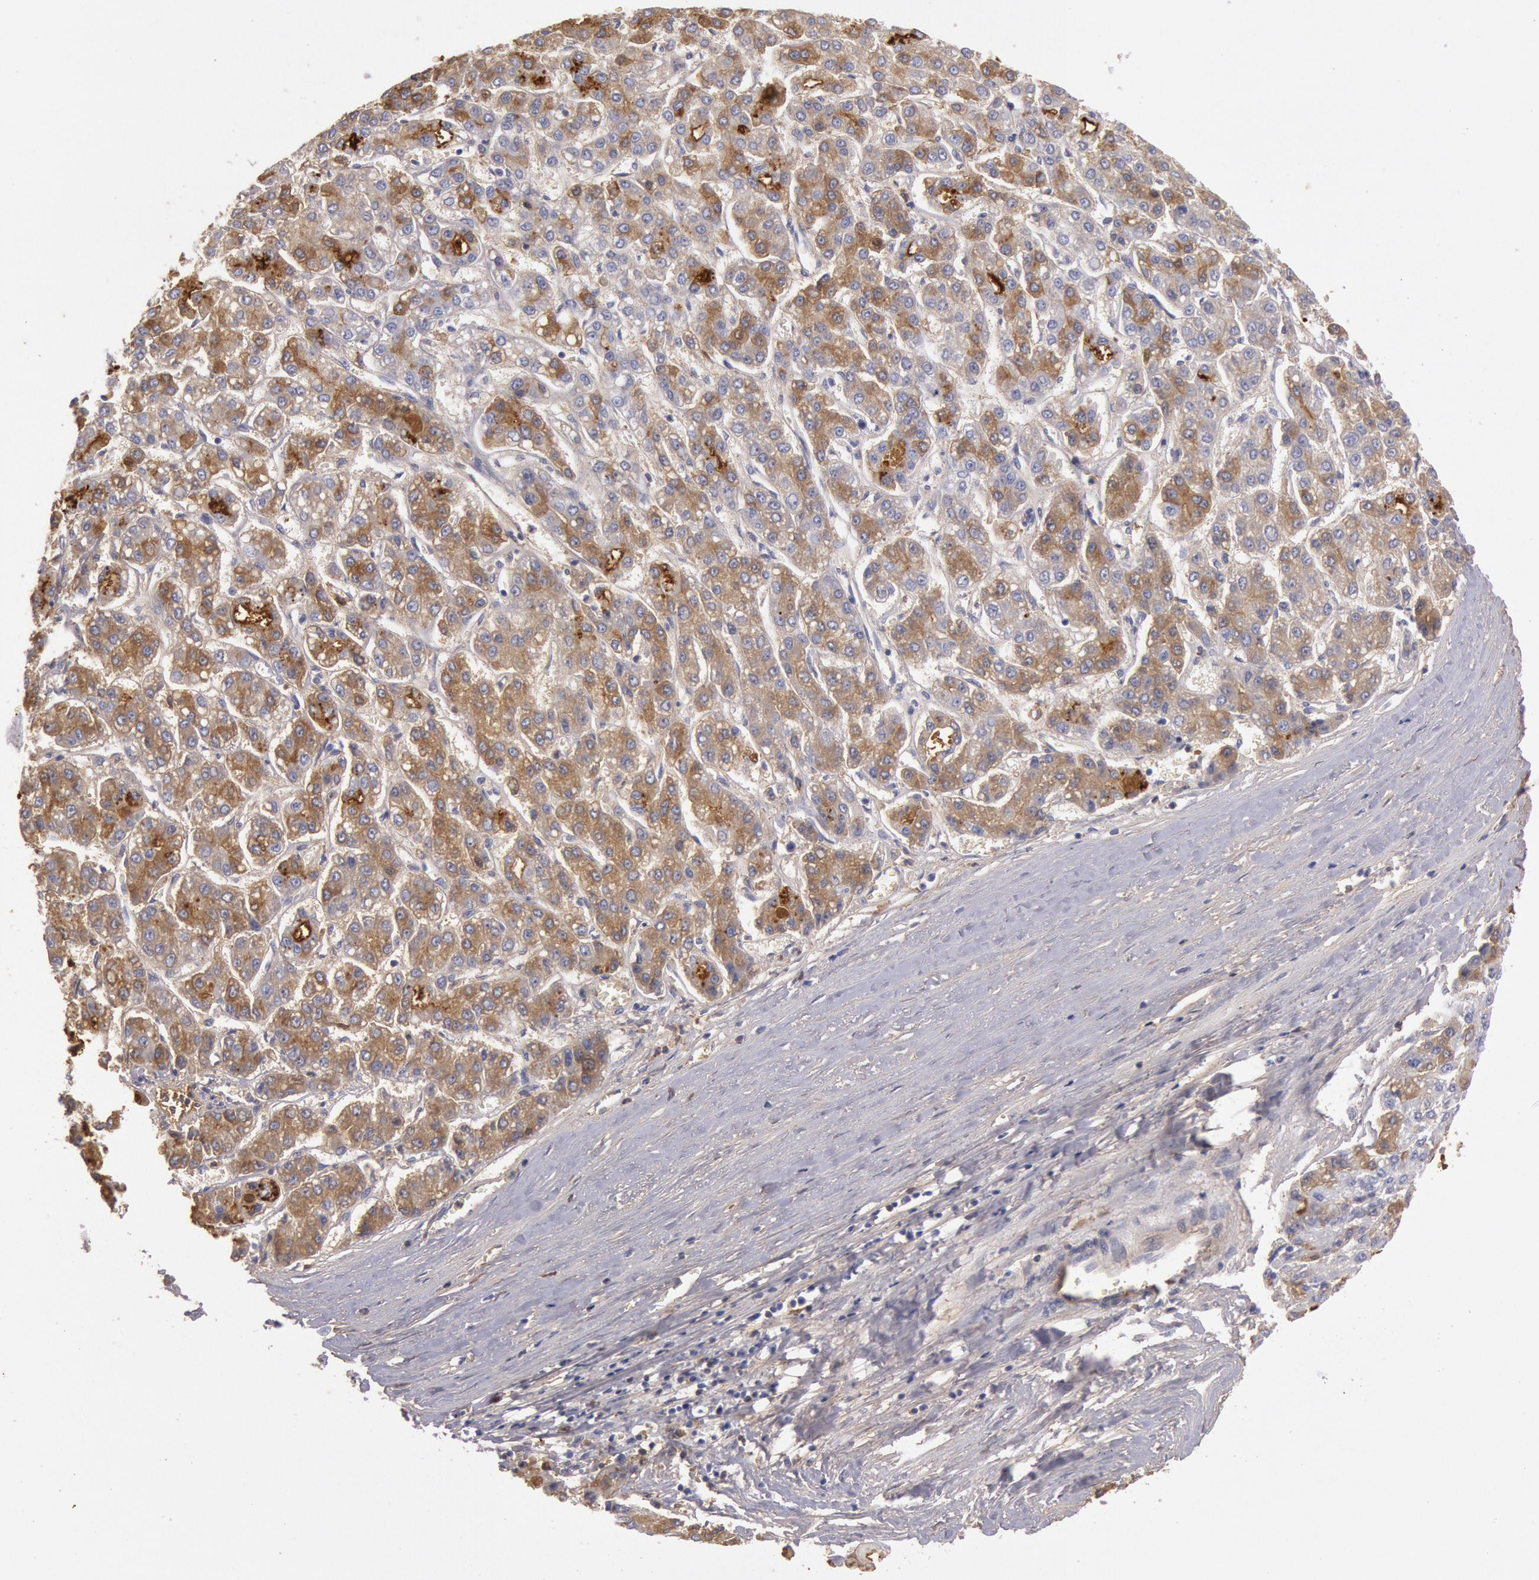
{"staining": {"intensity": "moderate", "quantity": "25%-75%", "location": "cytoplasmic/membranous"}, "tissue": "liver cancer", "cell_type": "Tumor cells", "image_type": "cancer", "snomed": [{"axis": "morphology", "description": "Carcinoma, Hepatocellular, NOS"}, {"axis": "topography", "description": "Liver"}], "caption": "Protein staining of liver cancer tissue exhibits moderate cytoplasmic/membranous positivity in about 25%-75% of tumor cells.", "gene": "IGHA1", "patient": {"sex": "male", "age": 69}}